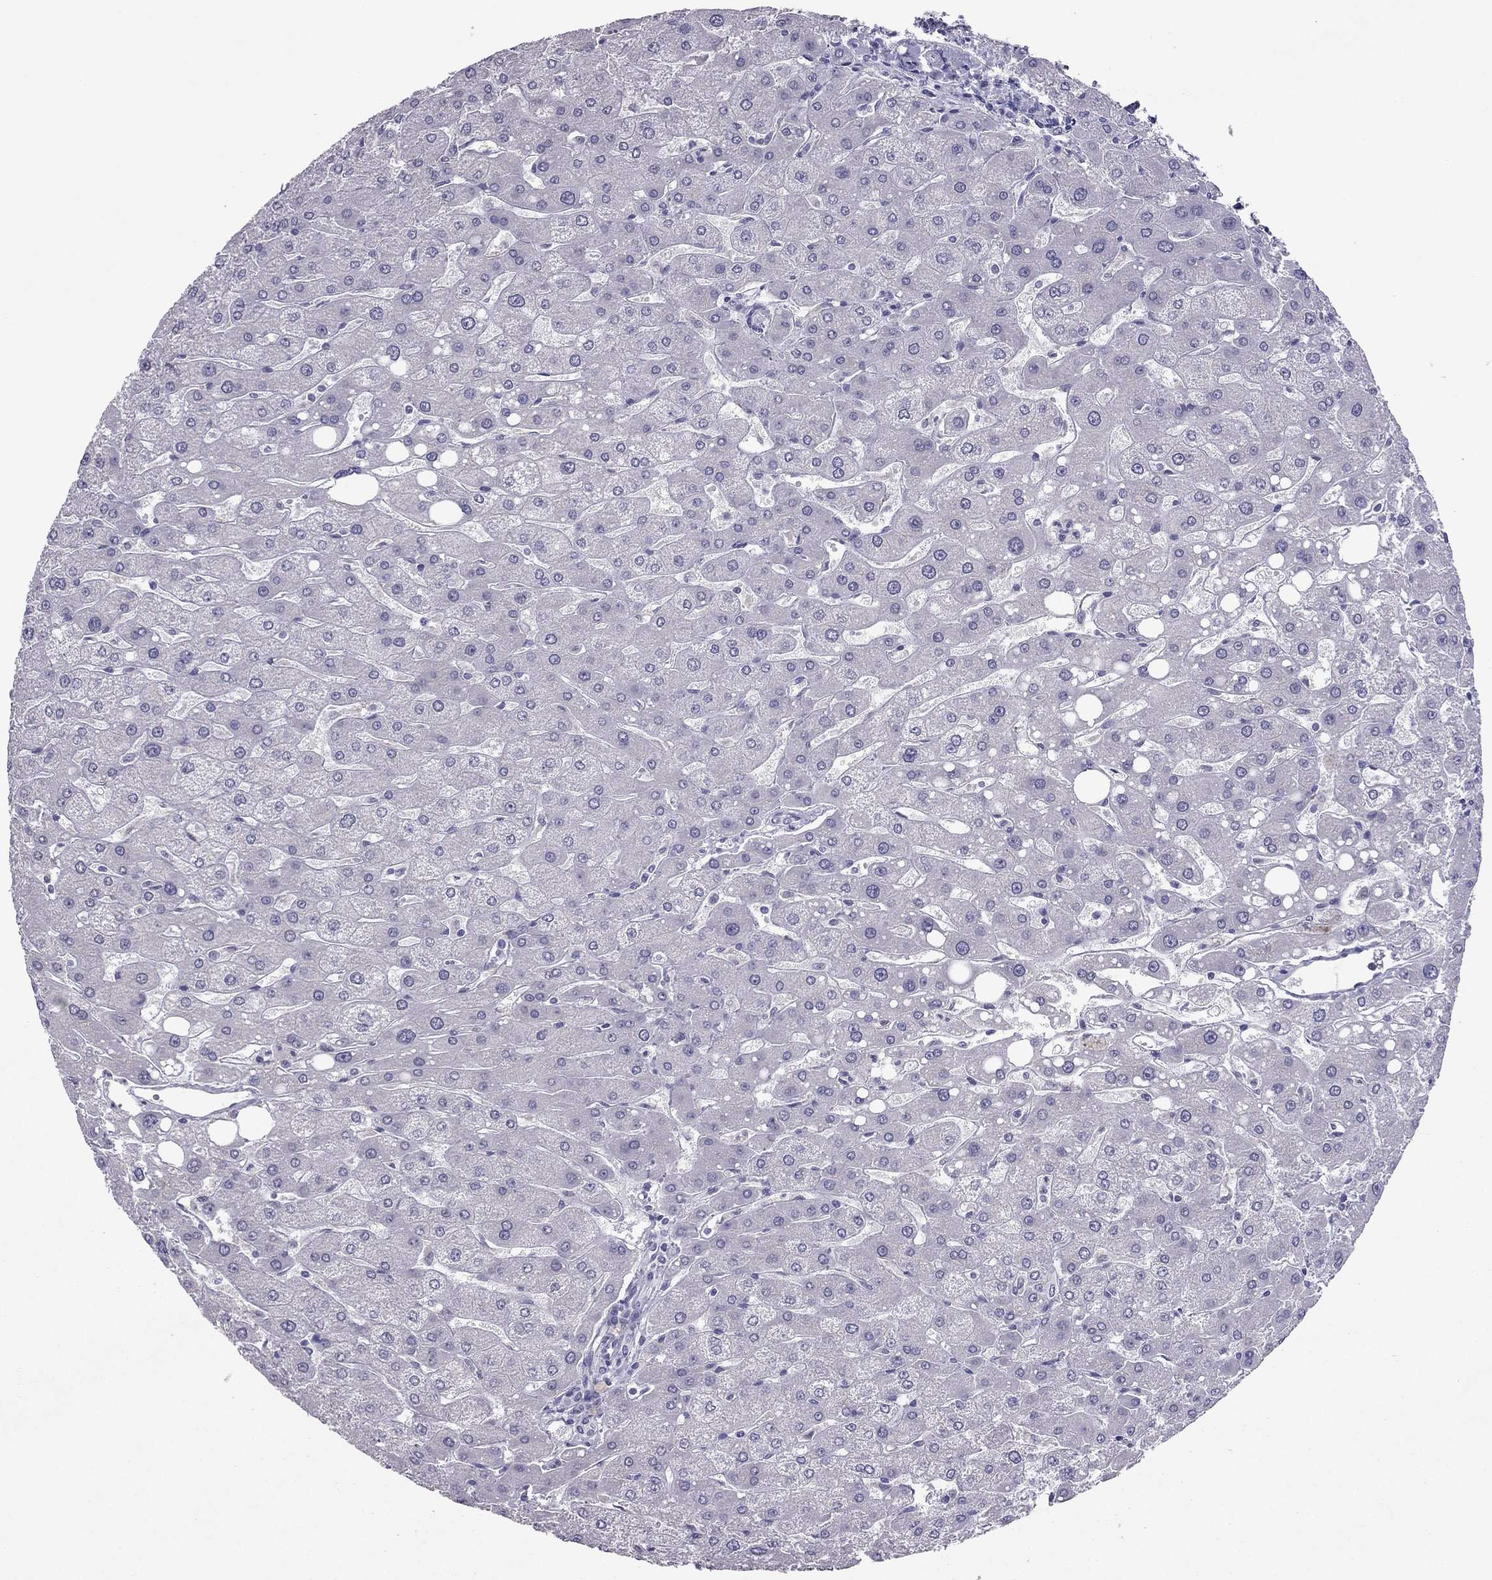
{"staining": {"intensity": "negative", "quantity": "none", "location": "none"}, "tissue": "liver", "cell_type": "Cholangiocytes", "image_type": "normal", "snomed": [{"axis": "morphology", "description": "Normal tissue, NOS"}, {"axis": "topography", "description": "Liver"}], "caption": "High magnification brightfield microscopy of unremarkable liver stained with DAB (3,3'-diaminobenzidine) (brown) and counterstained with hematoxylin (blue): cholangiocytes show no significant expression. (DAB (3,3'-diaminobenzidine) IHC, high magnification).", "gene": "RGS8", "patient": {"sex": "male", "age": 67}}